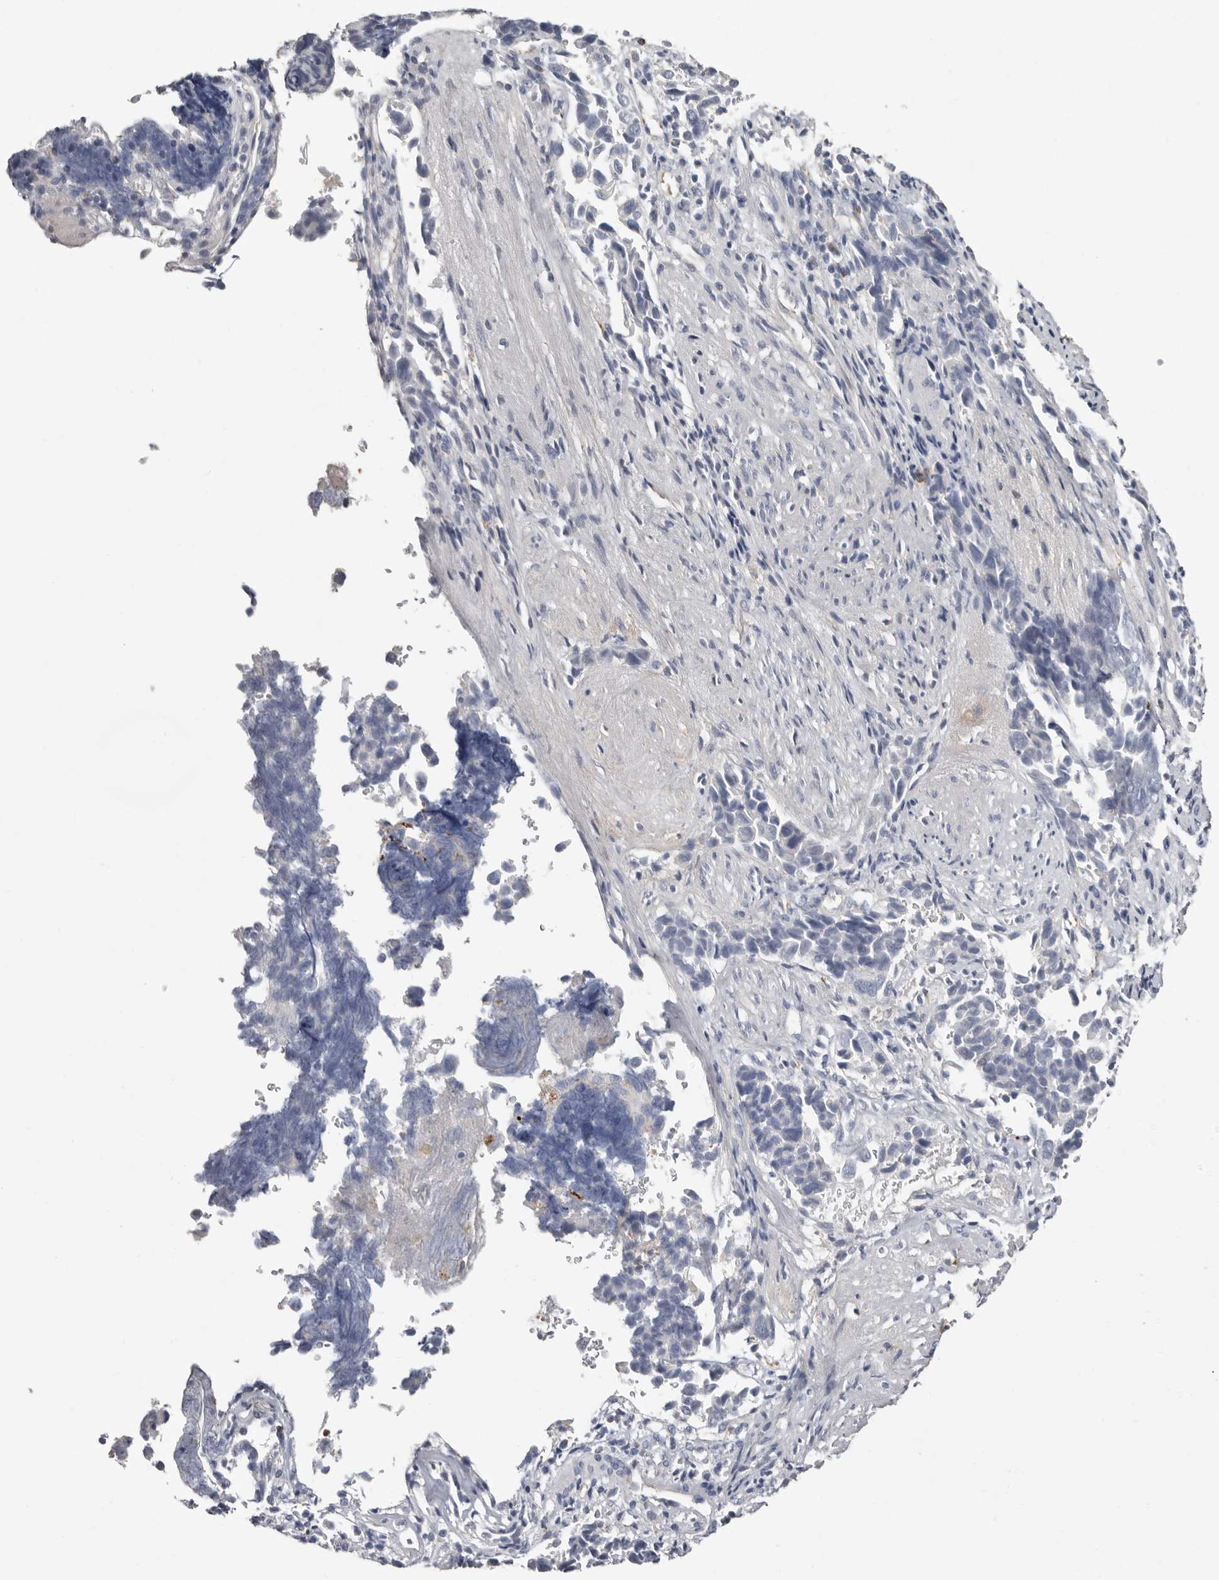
{"staining": {"intensity": "negative", "quantity": "none", "location": "none"}, "tissue": "liver cancer", "cell_type": "Tumor cells", "image_type": "cancer", "snomed": [{"axis": "morphology", "description": "Cholangiocarcinoma"}, {"axis": "topography", "description": "Liver"}], "caption": "Immunohistochemistry image of human cholangiocarcinoma (liver) stained for a protein (brown), which reveals no staining in tumor cells.", "gene": "PKDCC", "patient": {"sex": "female", "age": 79}}